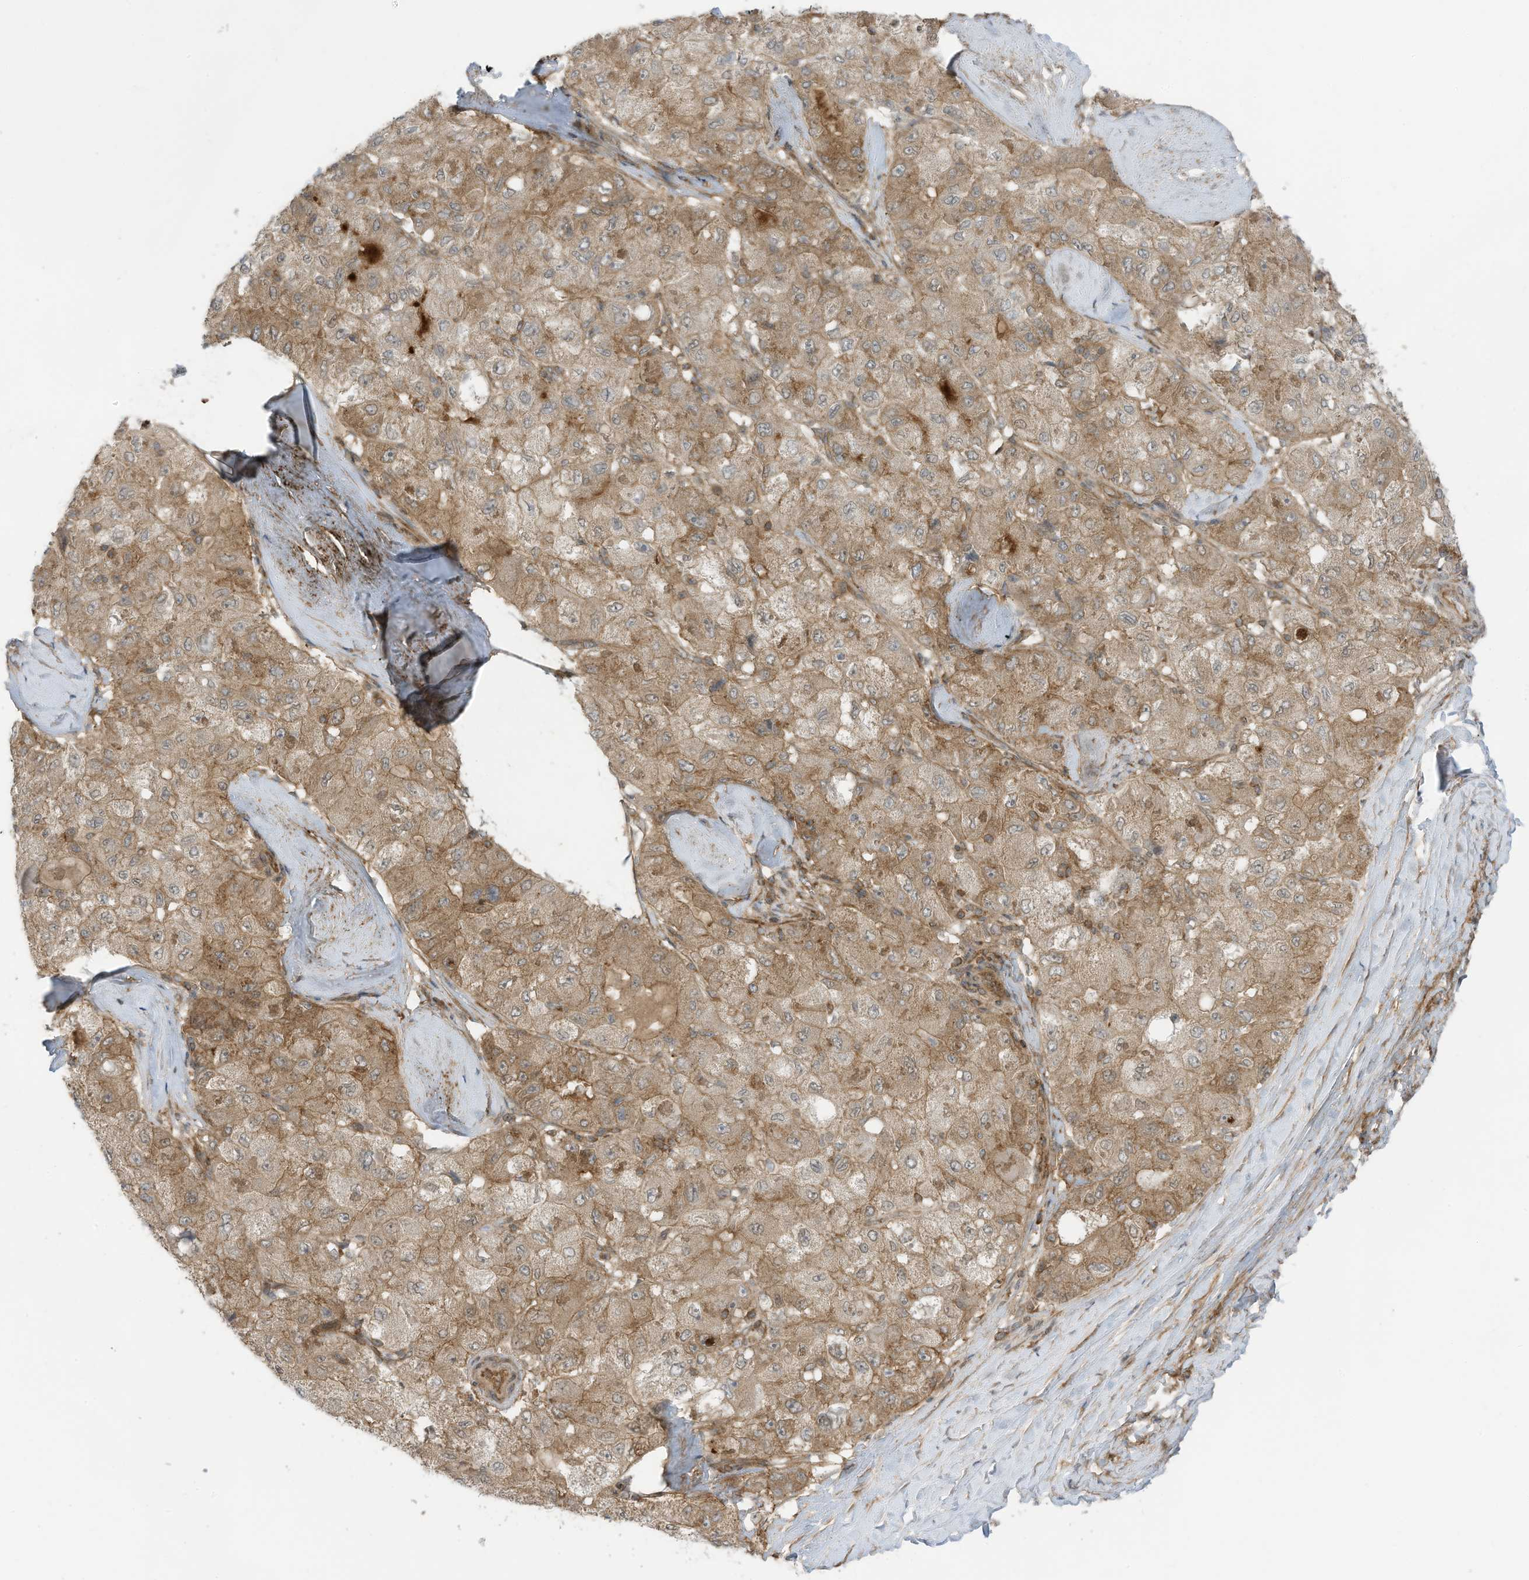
{"staining": {"intensity": "moderate", "quantity": ">75%", "location": "cytoplasmic/membranous"}, "tissue": "liver cancer", "cell_type": "Tumor cells", "image_type": "cancer", "snomed": [{"axis": "morphology", "description": "Carcinoma, Hepatocellular, NOS"}, {"axis": "topography", "description": "Liver"}], "caption": "Protein expression analysis of human liver hepatocellular carcinoma reveals moderate cytoplasmic/membranous staining in approximately >75% of tumor cells.", "gene": "REPS1", "patient": {"sex": "male", "age": 80}}